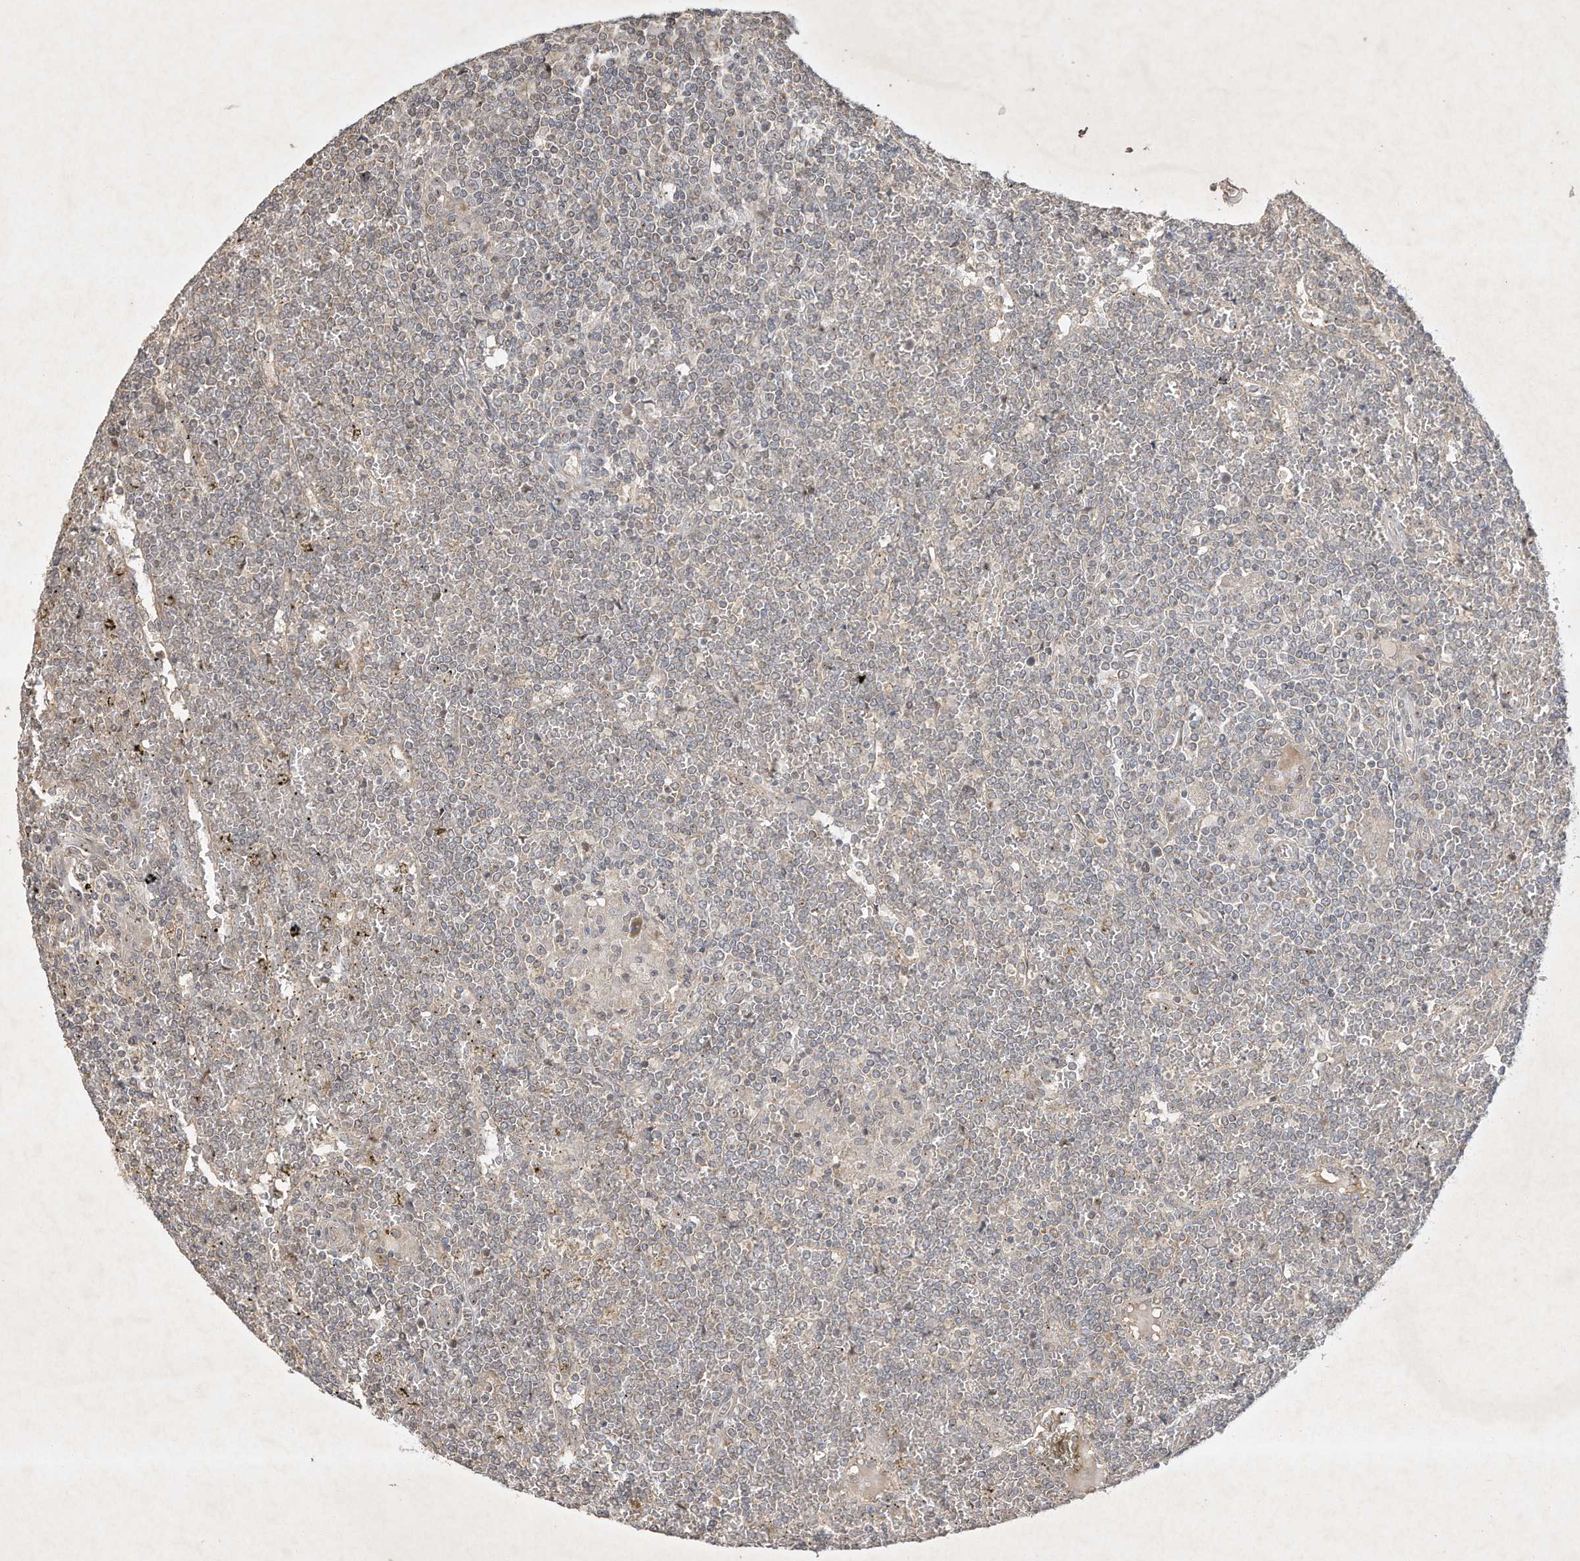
{"staining": {"intensity": "negative", "quantity": "none", "location": "none"}, "tissue": "lymphoma", "cell_type": "Tumor cells", "image_type": "cancer", "snomed": [{"axis": "morphology", "description": "Malignant lymphoma, non-Hodgkin's type, Low grade"}, {"axis": "topography", "description": "Spleen"}], "caption": "Tumor cells show no significant protein staining in malignant lymphoma, non-Hodgkin's type (low-grade).", "gene": "BTRC", "patient": {"sex": "female", "age": 19}}